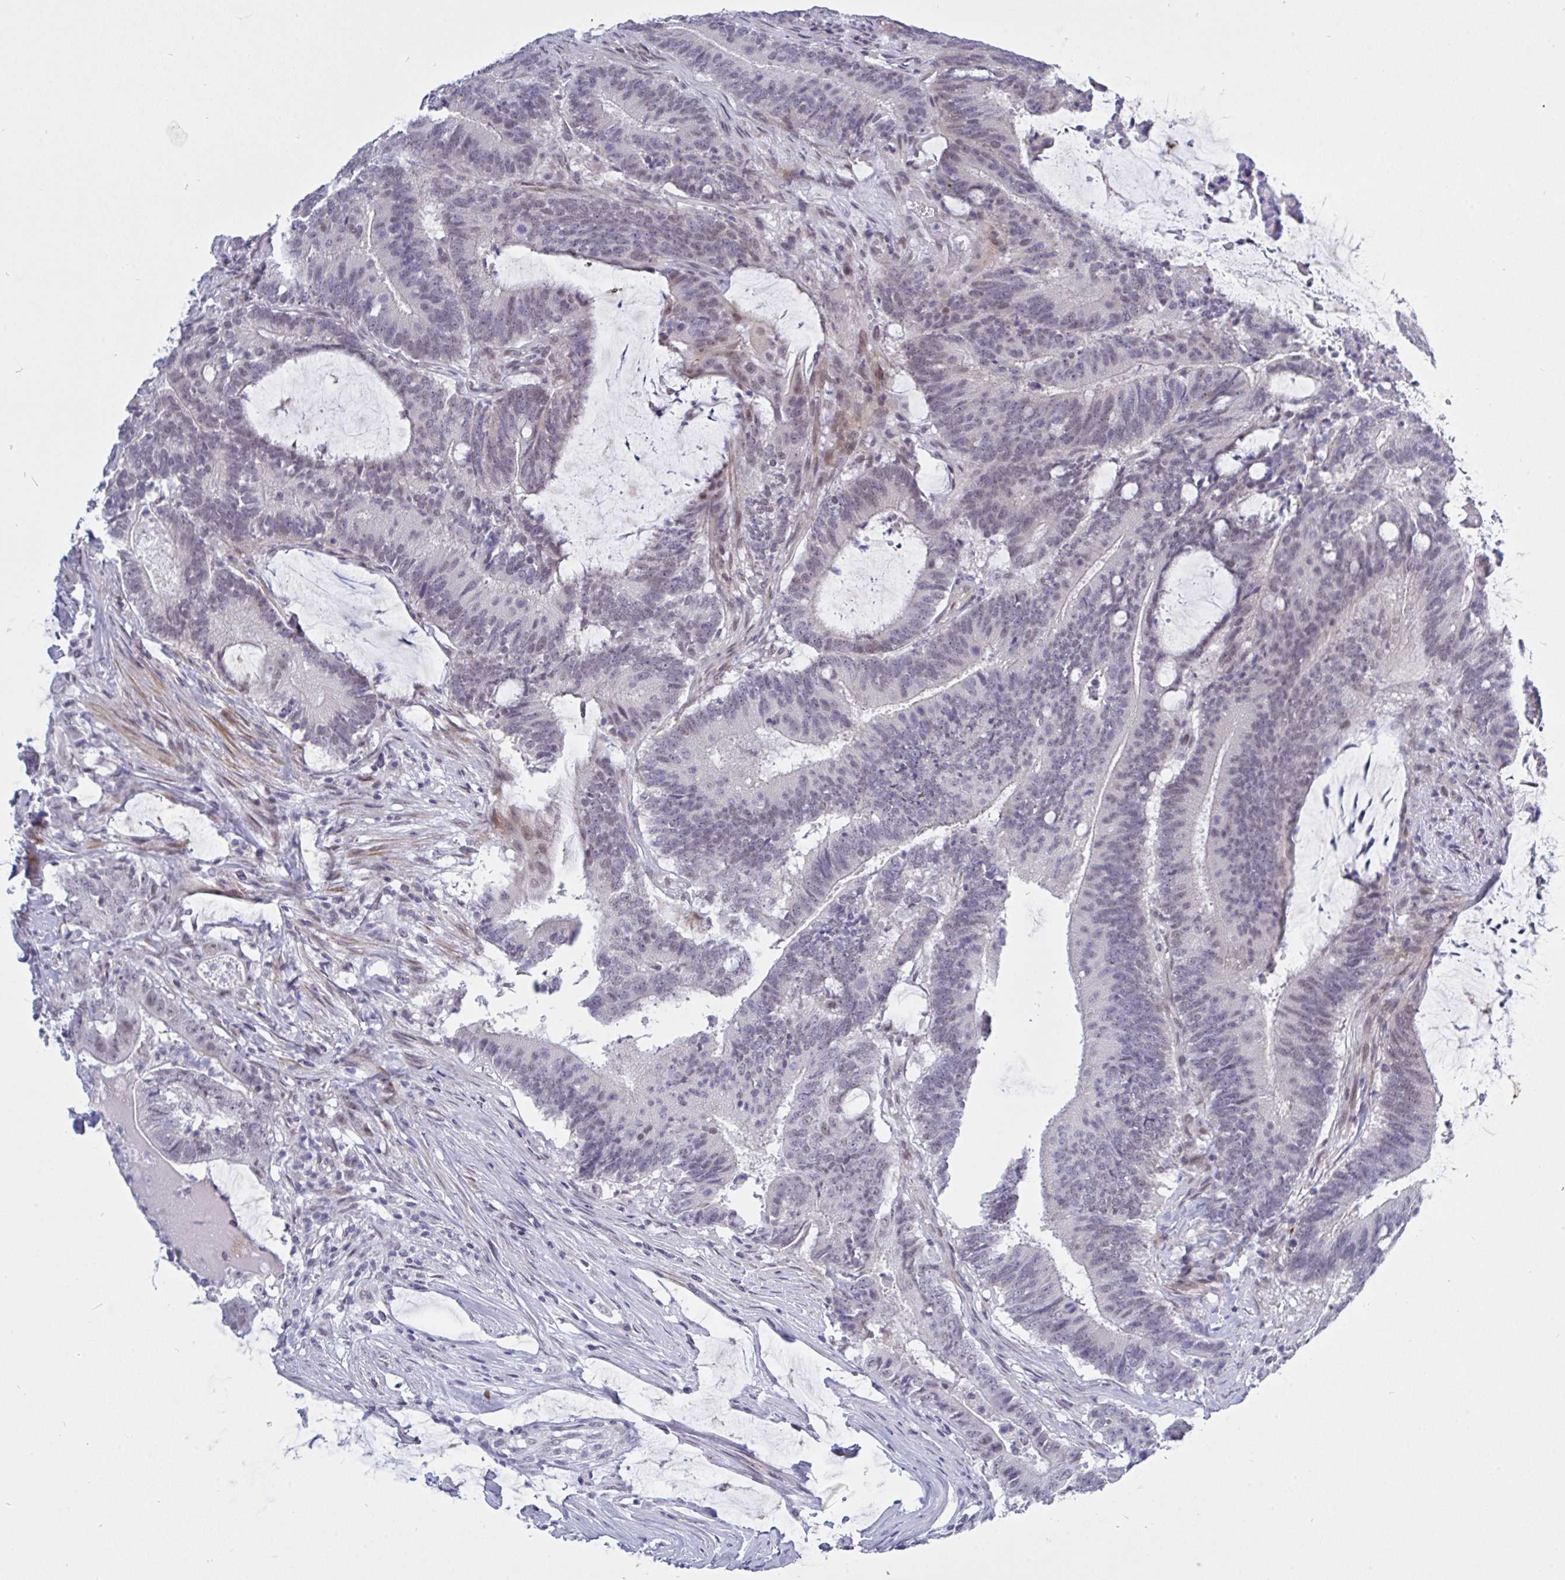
{"staining": {"intensity": "negative", "quantity": "none", "location": "none"}, "tissue": "colorectal cancer", "cell_type": "Tumor cells", "image_type": "cancer", "snomed": [{"axis": "morphology", "description": "Adenocarcinoma, NOS"}, {"axis": "topography", "description": "Colon"}], "caption": "DAB (3,3'-diaminobenzidine) immunohistochemical staining of human adenocarcinoma (colorectal) shows no significant positivity in tumor cells. (Stains: DAB (3,3'-diaminobenzidine) immunohistochemistry with hematoxylin counter stain, Microscopy: brightfield microscopy at high magnification).", "gene": "FBXL22", "patient": {"sex": "female", "age": 43}}